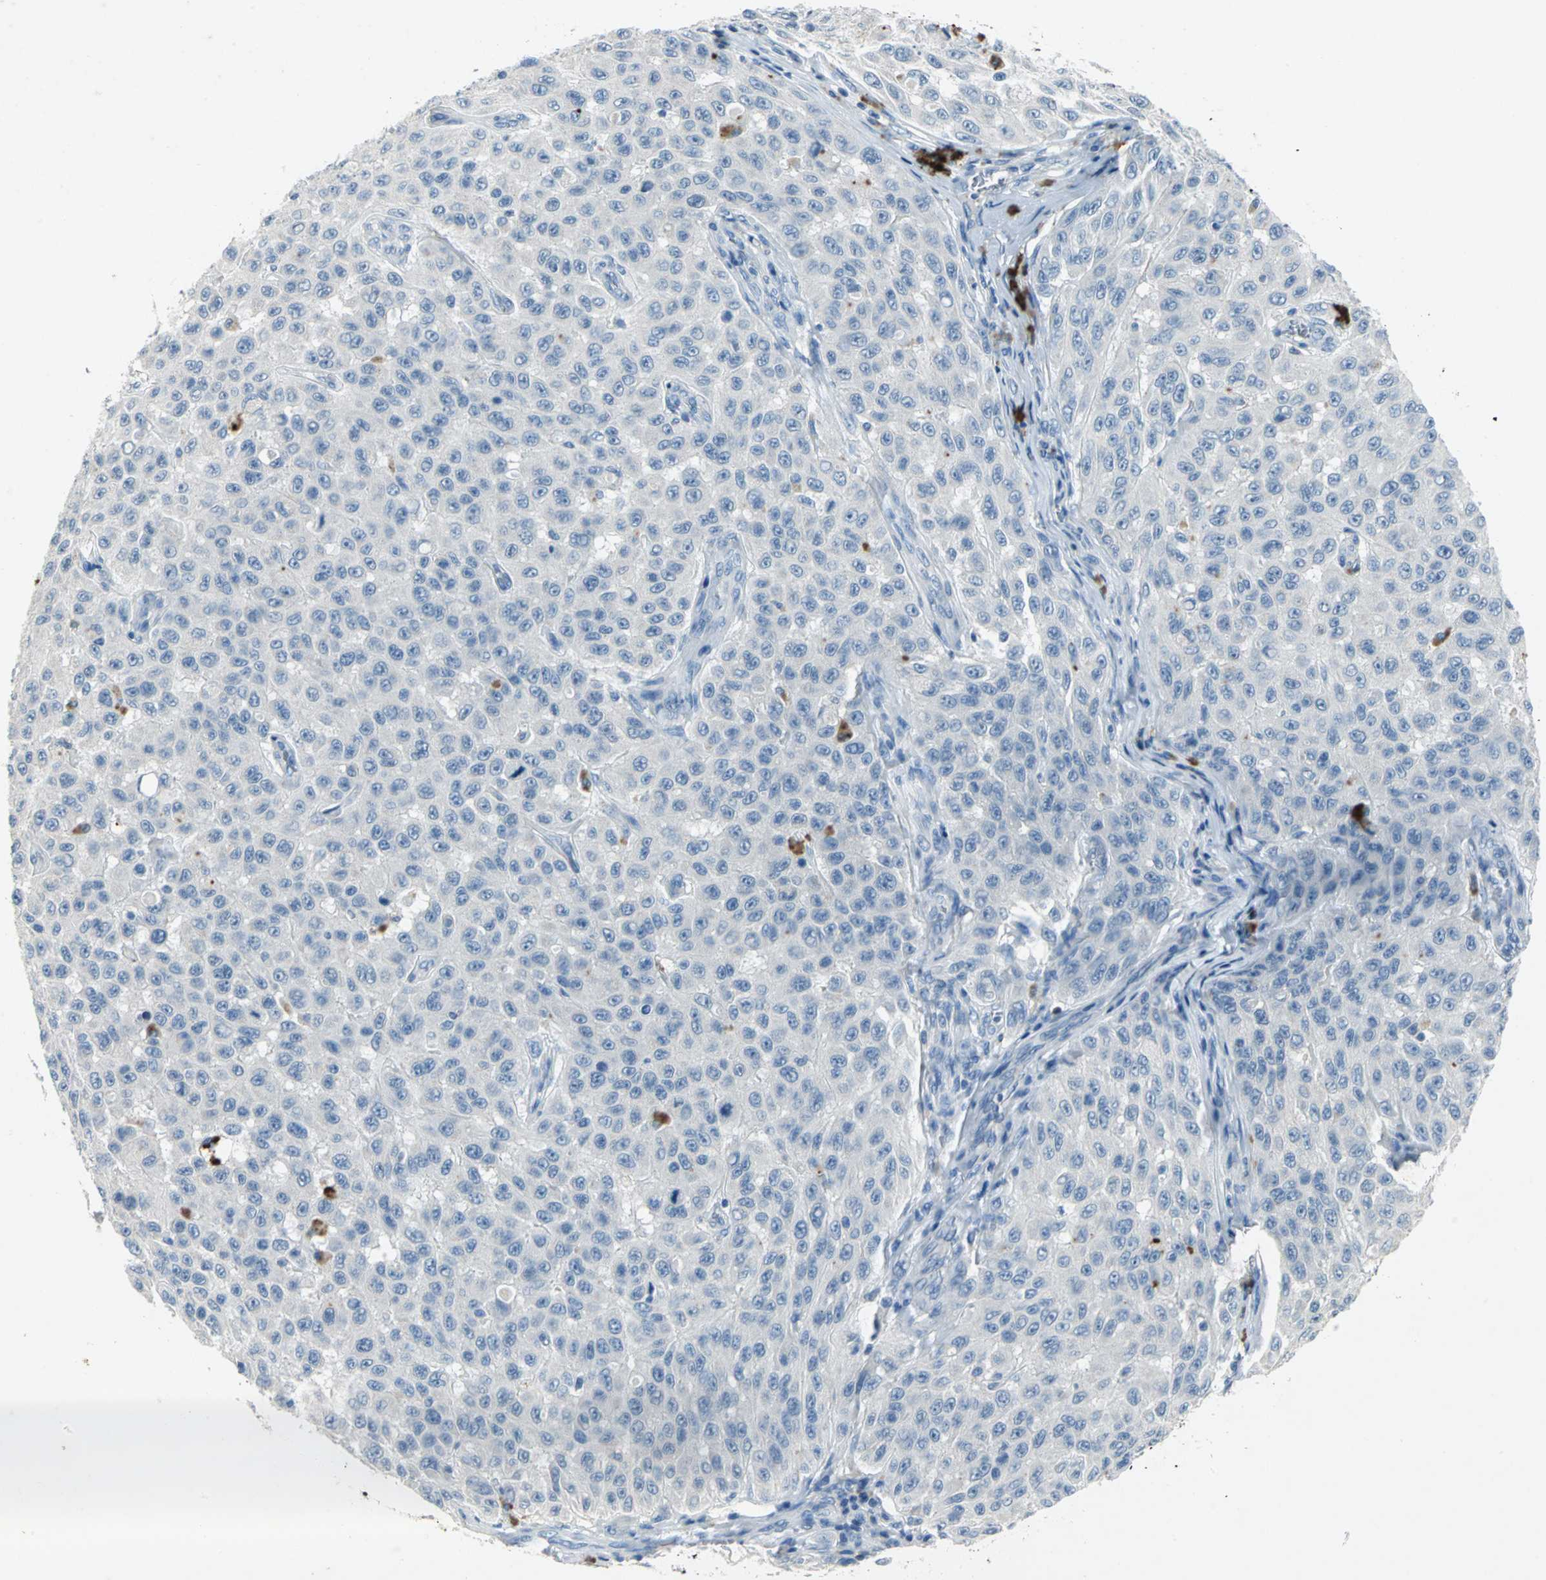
{"staining": {"intensity": "negative", "quantity": "none", "location": "none"}, "tissue": "melanoma", "cell_type": "Tumor cells", "image_type": "cancer", "snomed": [{"axis": "morphology", "description": "Malignant melanoma, NOS"}, {"axis": "topography", "description": "Skin"}], "caption": "This is an IHC histopathology image of melanoma. There is no staining in tumor cells.", "gene": "PTGDS", "patient": {"sex": "male", "age": 30}}